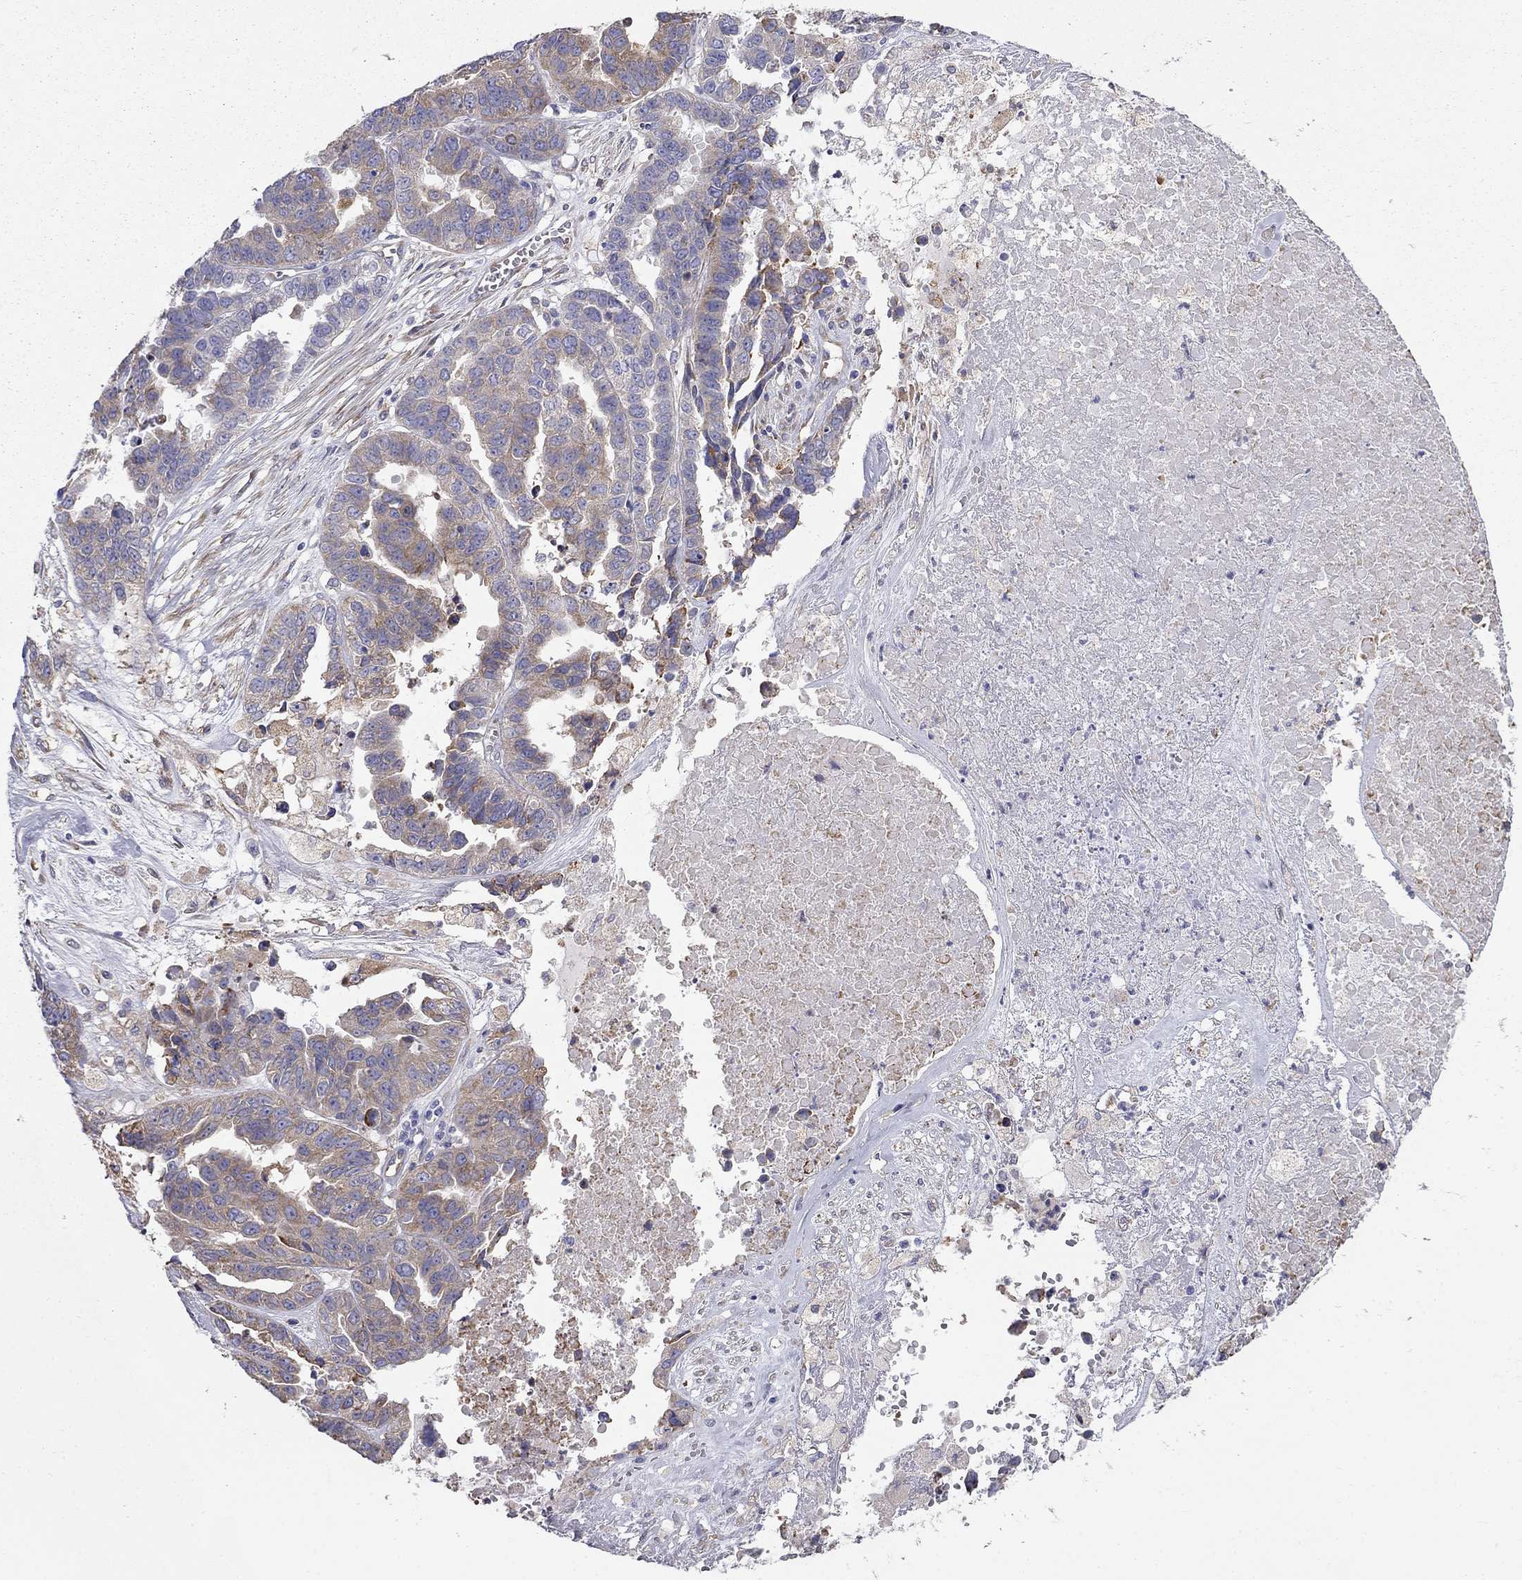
{"staining": {"intensity": "moderate", "quantity": ">75%", "location": "cytoplasmic/membranous"}, "tissue": "ovarian cancer", "cell_type": "Tumor cells", "image_type": "cancer", "snomed": [{"axis": "morphology", "description": "Cystadenocarcinoma, serous, NOS"}, {"axis": "topography", "description": "Ovary"}], "caption": "Immunohistochemical staining of human ovarian cancer exhibits medium levels of moderate cytoplasmic/membranous protein staining in about >75% of tumor cells.", "gene": "LONRF2", "patient": {"sex": "female", "age": 87}}